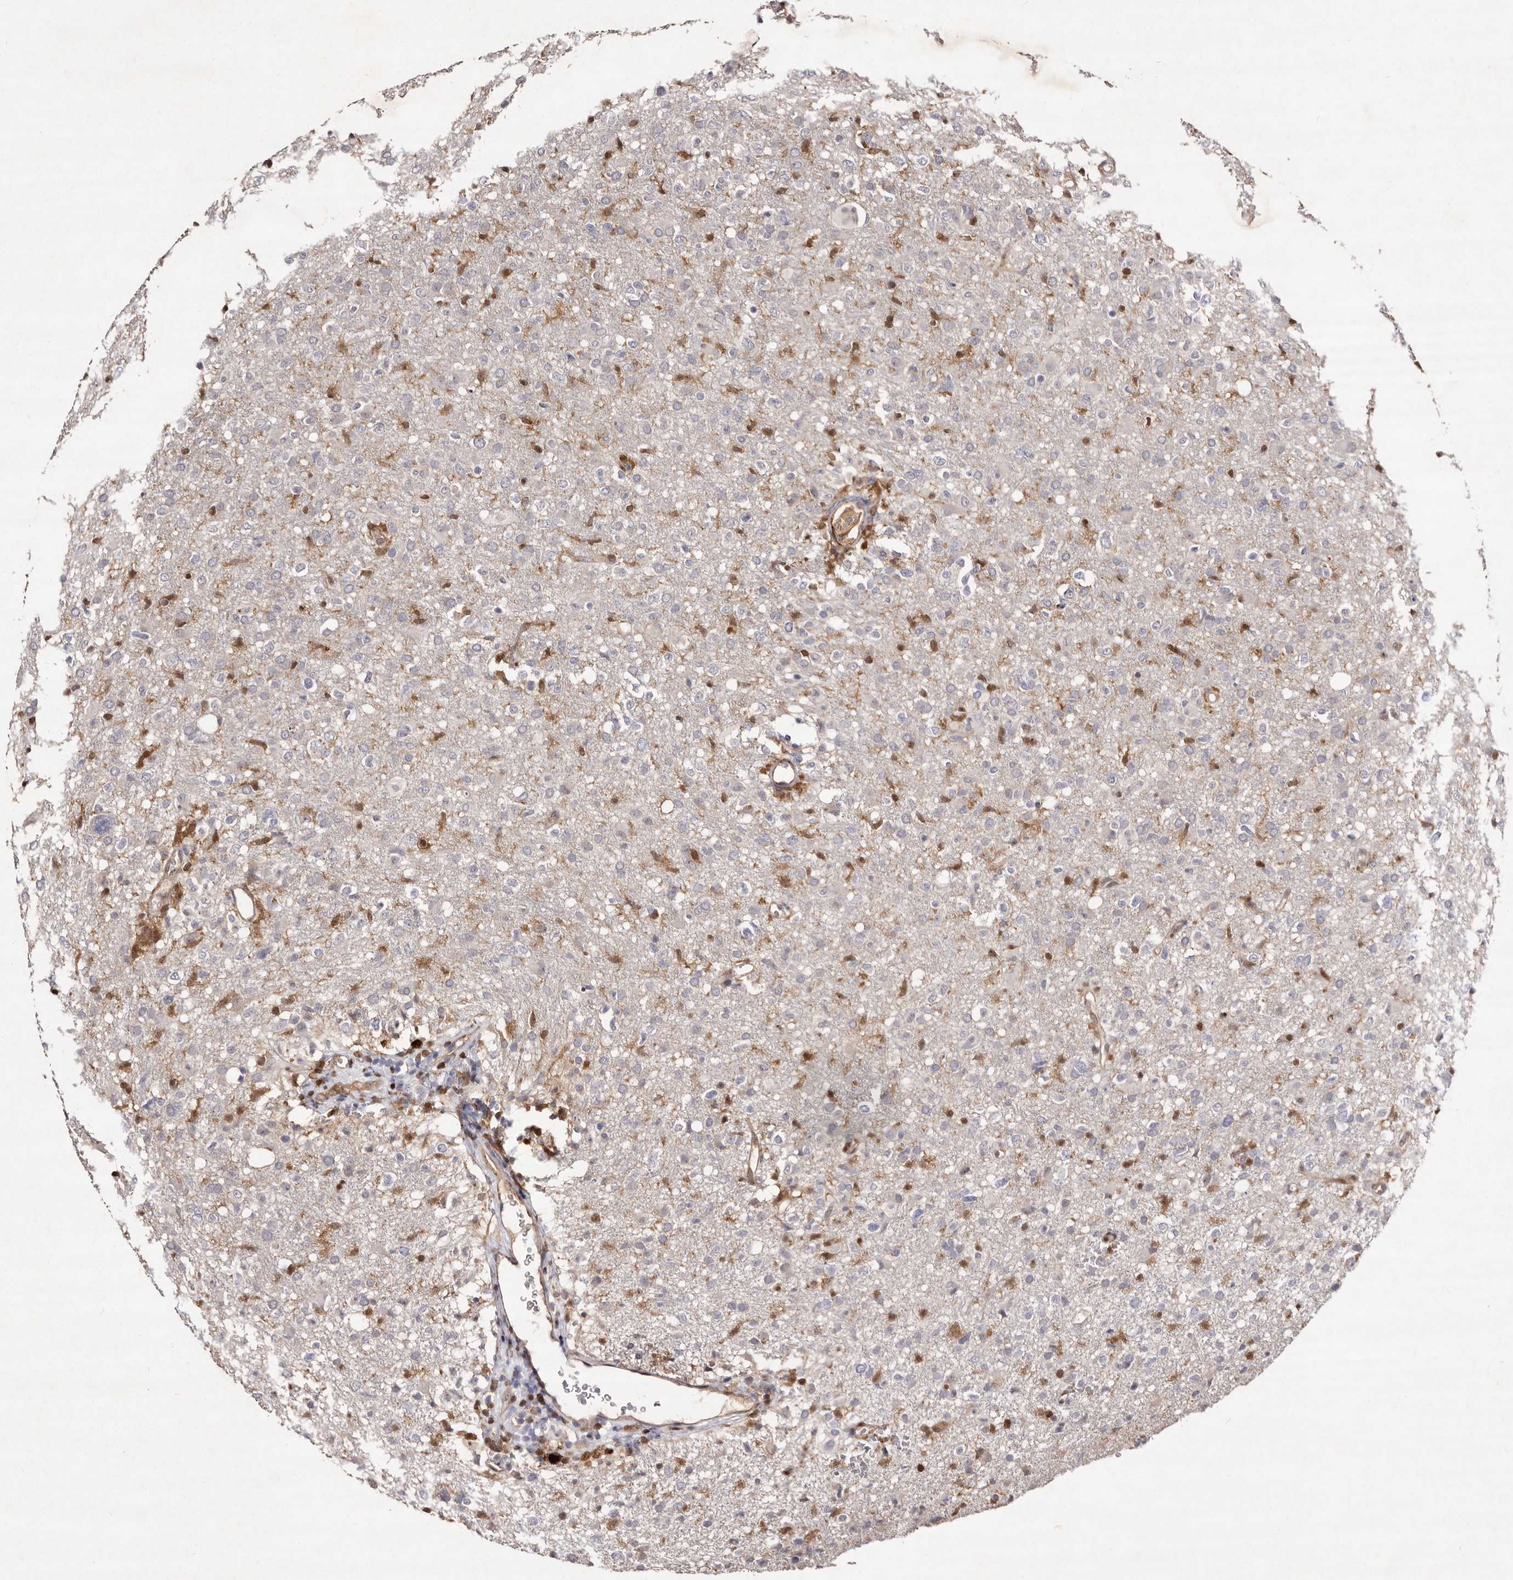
{"staining": {"intensity": "negative", "quantity": "none", "location": "none"}, "tissue": "glioma", "cell_type": "Tumor cells", "image_type": "cancer", "snomed": [{"axis": "morphology", "description": "Glioma, malignant, High grade"}, {"axis": "topography", "description": "Brain"}], "caption": "Immunohistochemistry (IHC) of human glioma demonstrates no staining in tumor cells.", "gene": "GIMAP4", "patient": {"sex": "female", "age": 57}}